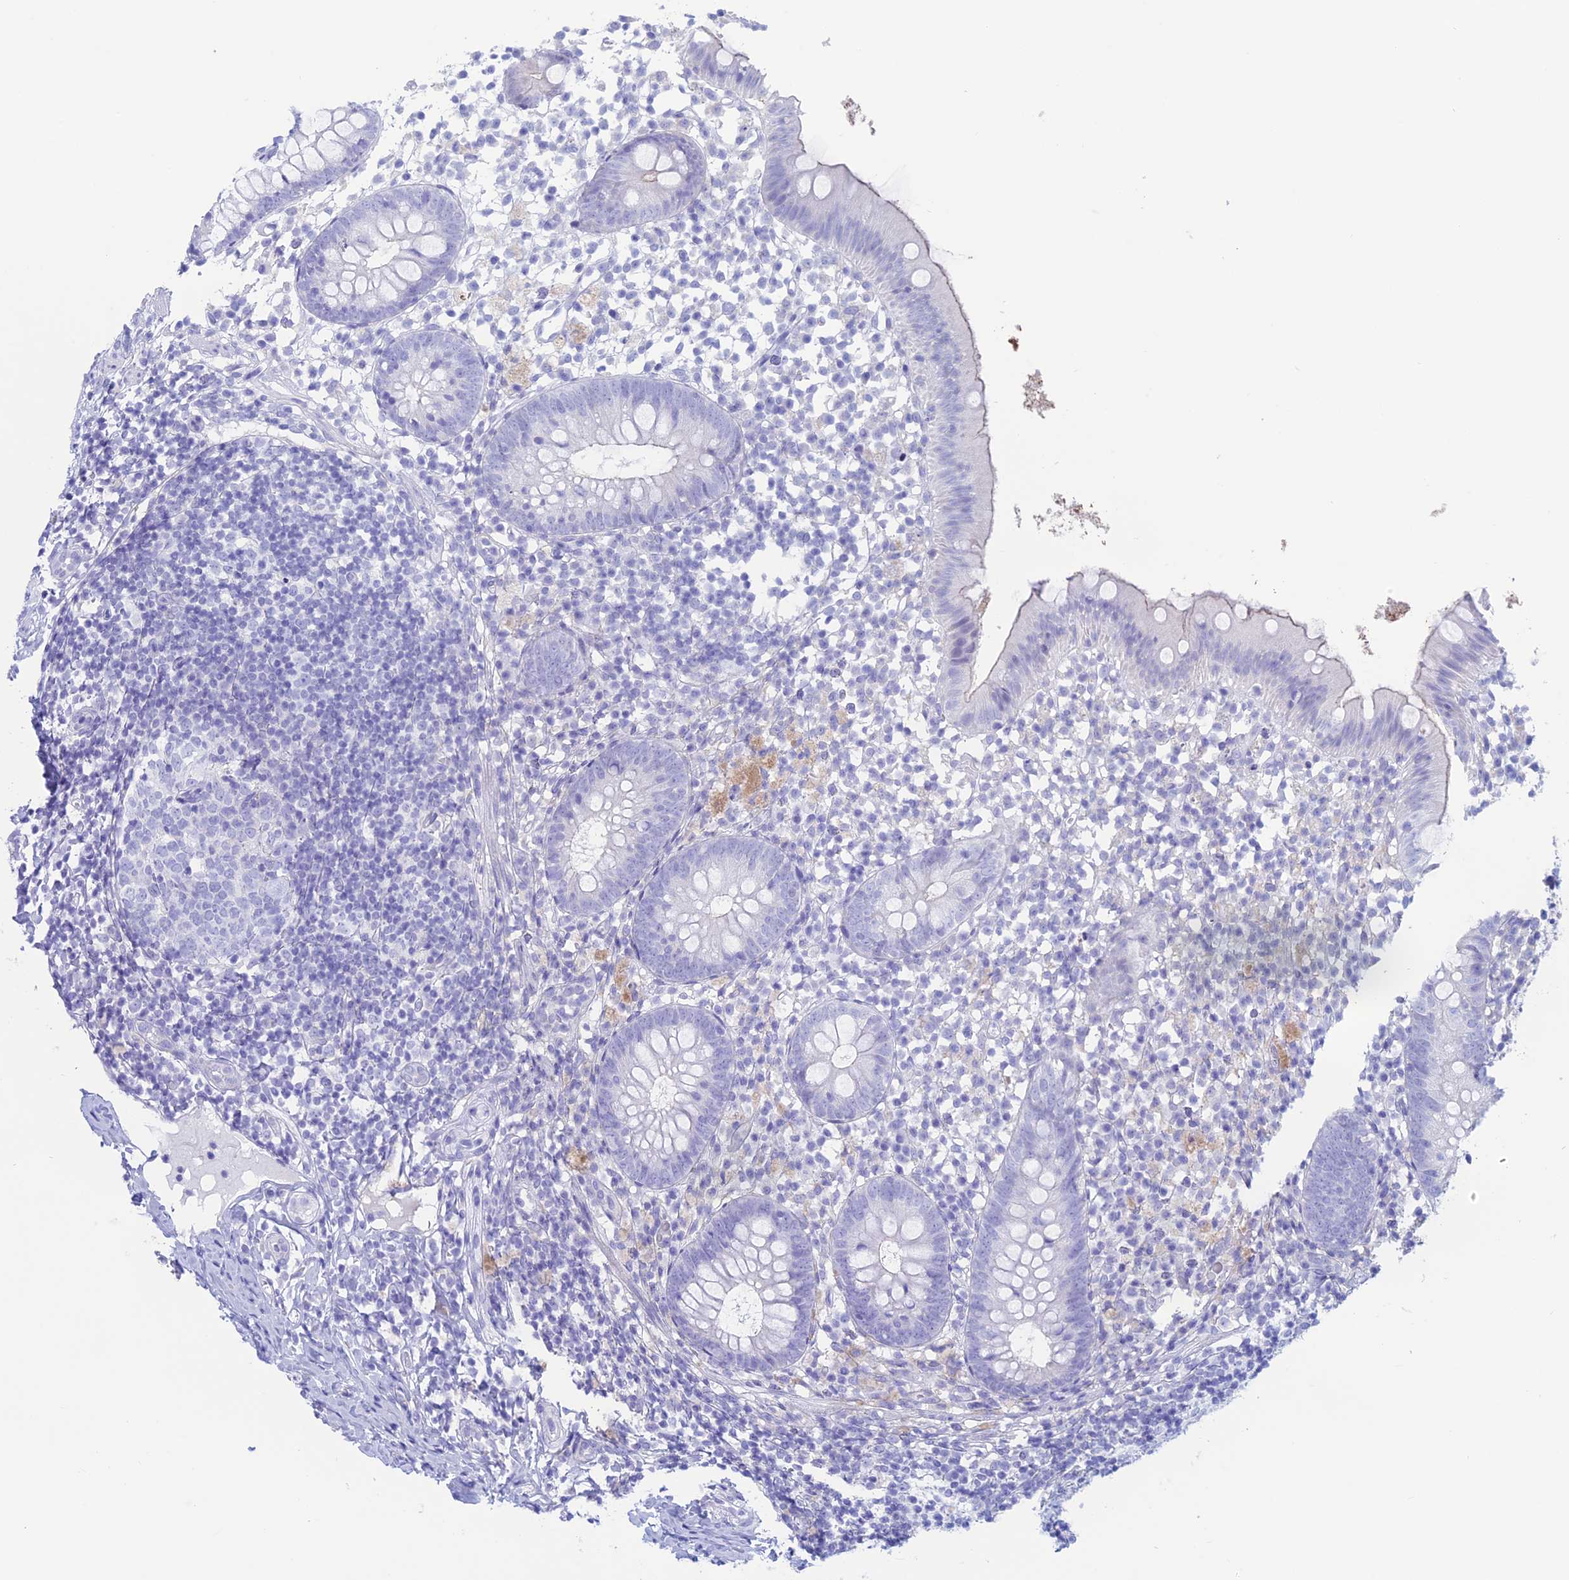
{"staining": {"intensity": "negative", "quantity": "none", "location": "none"}, "tissue": "appendix", "cell_type": "Glandular cells", "image_type": "normal", "snomed": [{"axis": "morphology", "description": "Normal tissue, NOS"}, {"axis": "topography", "description": "Appendix"}], "caption": "Immunohistochemistry of normal human appendix shows no expression in glandular cells. The staining was performed using DAB (3,3'-diaminobenzidine) to visualize the protein expression in brown, while the nuclei were stained in blue with hematoxylin (Magnification: 20x).", "gene": "RP1", "patient": {"sex": "female", "age": 20}}